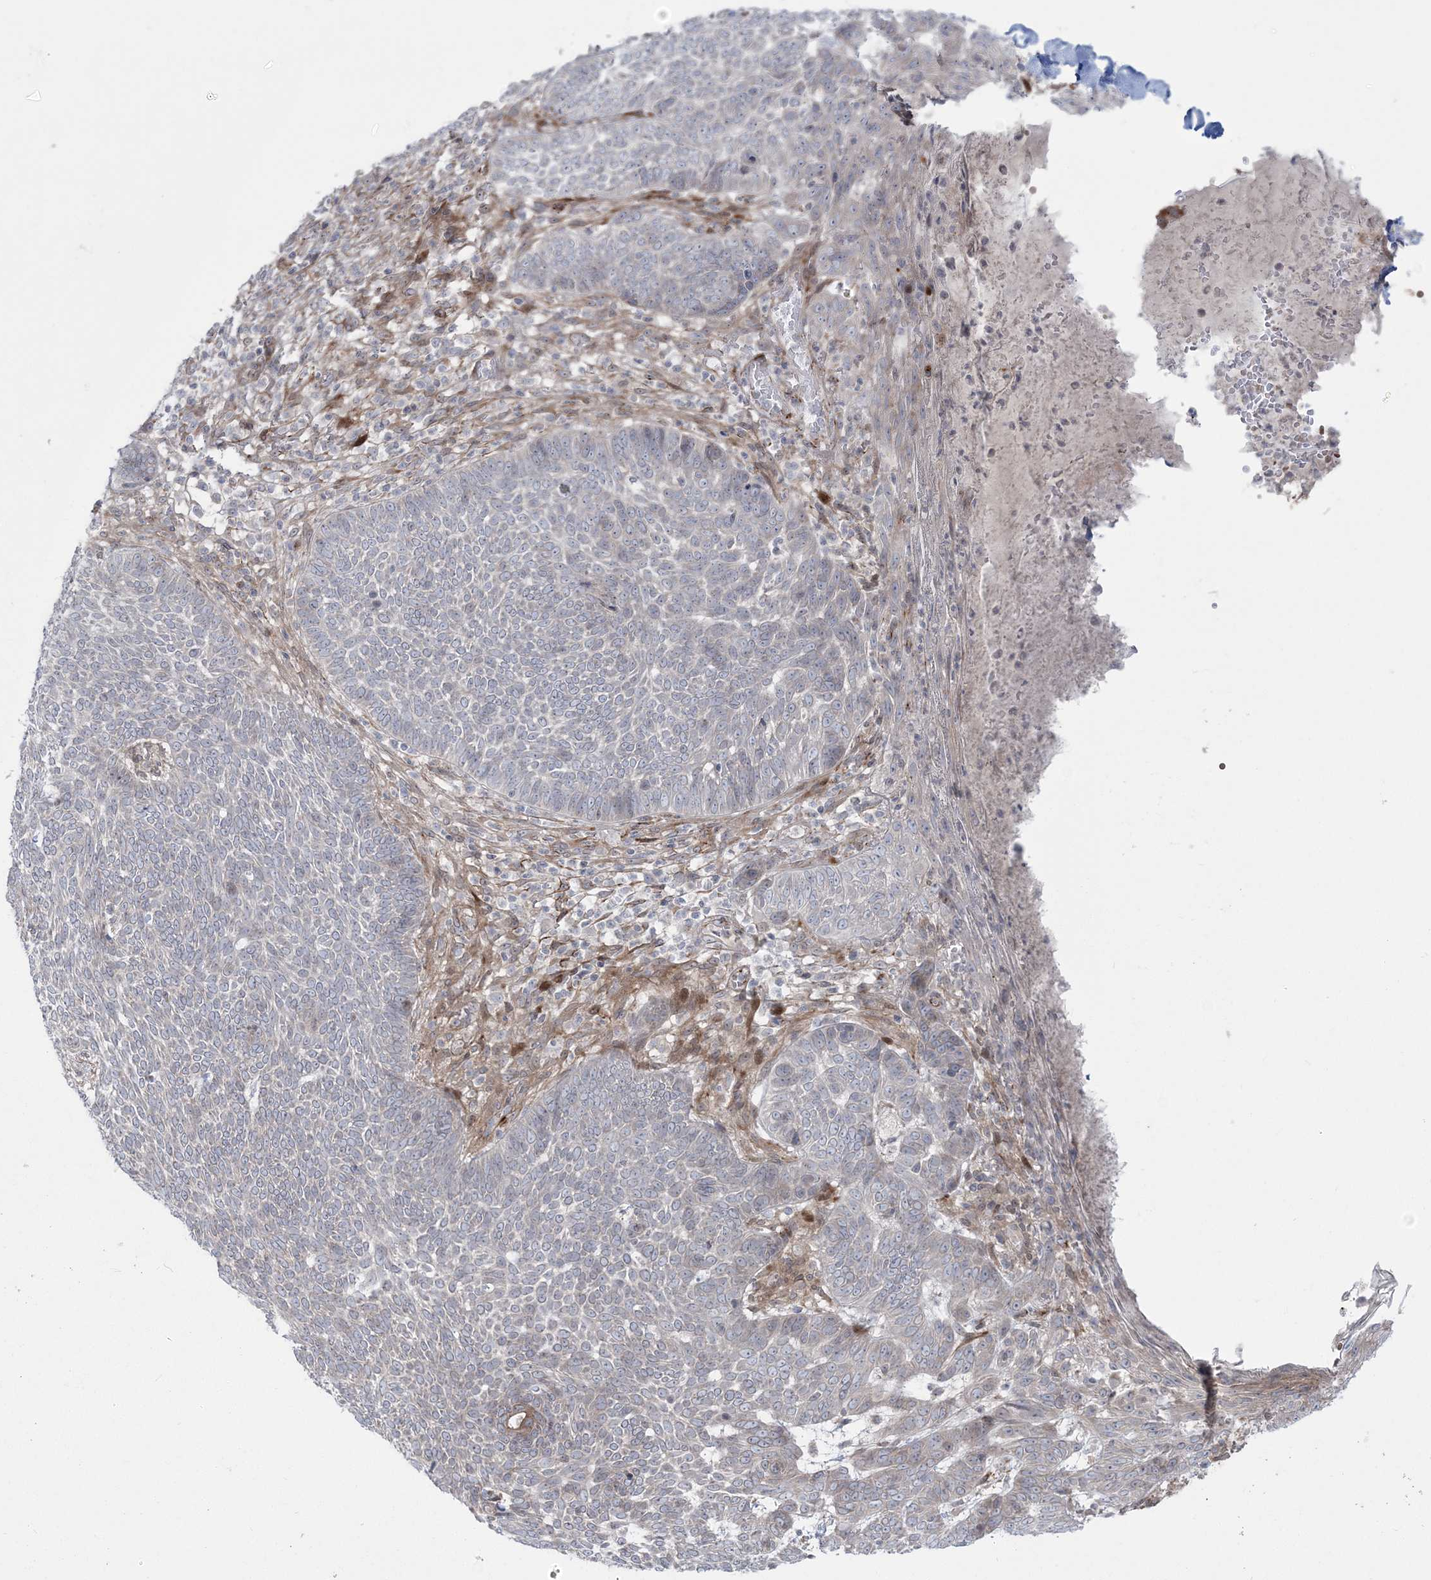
{"staining": {"intensity": "negative", "quantity": "none", "location": "none"}, "tissue": "skin cancer", "cell_type": "Tumor cells", "image_type": "cancer", "snomed": [{"axis": "morphology", "description": "Normal tissue, NOS"}, {"axis": "morphology", "description": "Basal cell carcinoma"}, {"axis": "topography", "description": "Skin"}], "caption": "The histopathology image reveals no significant expression in tumor cells of skin cancer. Brightfield microscopy of immunohistochemistry stained with DAB (brown) and hematoxylin (blue), captured at high magnification.", "gene": "NUDT9", "patient": {"sex": "male", "age": 64}}